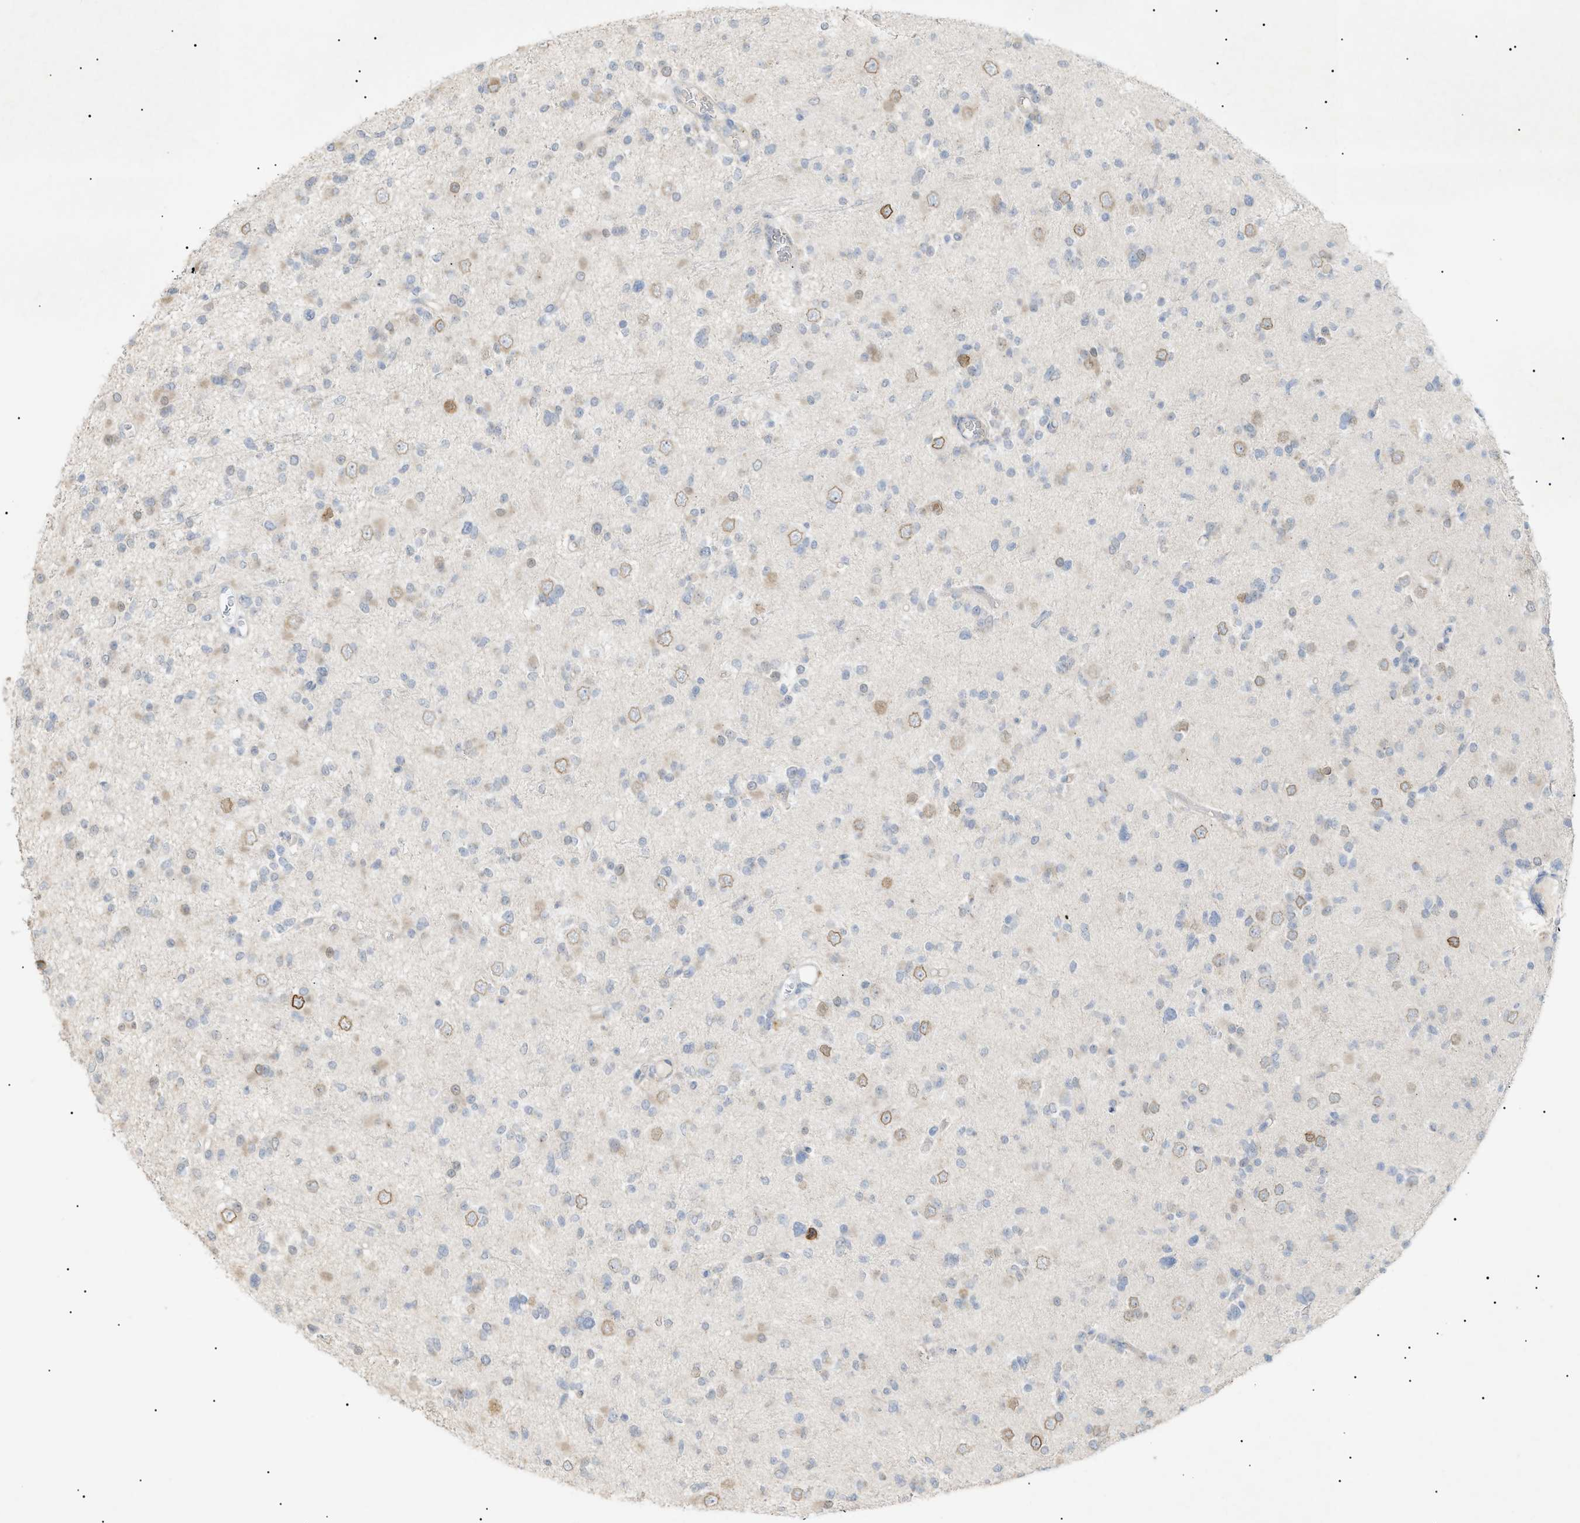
{"staining": {"intensity": "negative", "quantity": "none", "location": "none"}, "tissue": "glioma", "cell_type": "Tumor cells", "image_type": "cancer", "snomed": [{"axis": "morphology", "description": "Glioma, malignant, Low grade"}, {"axis": "topography", "description": "Brain"}], "caption": "The photomicrograph reveals no significant staining in tumor cells of malignant low-grade glioma.", "gene": "SLC25A31", "patient": {"sex": "female", "age": 22}}